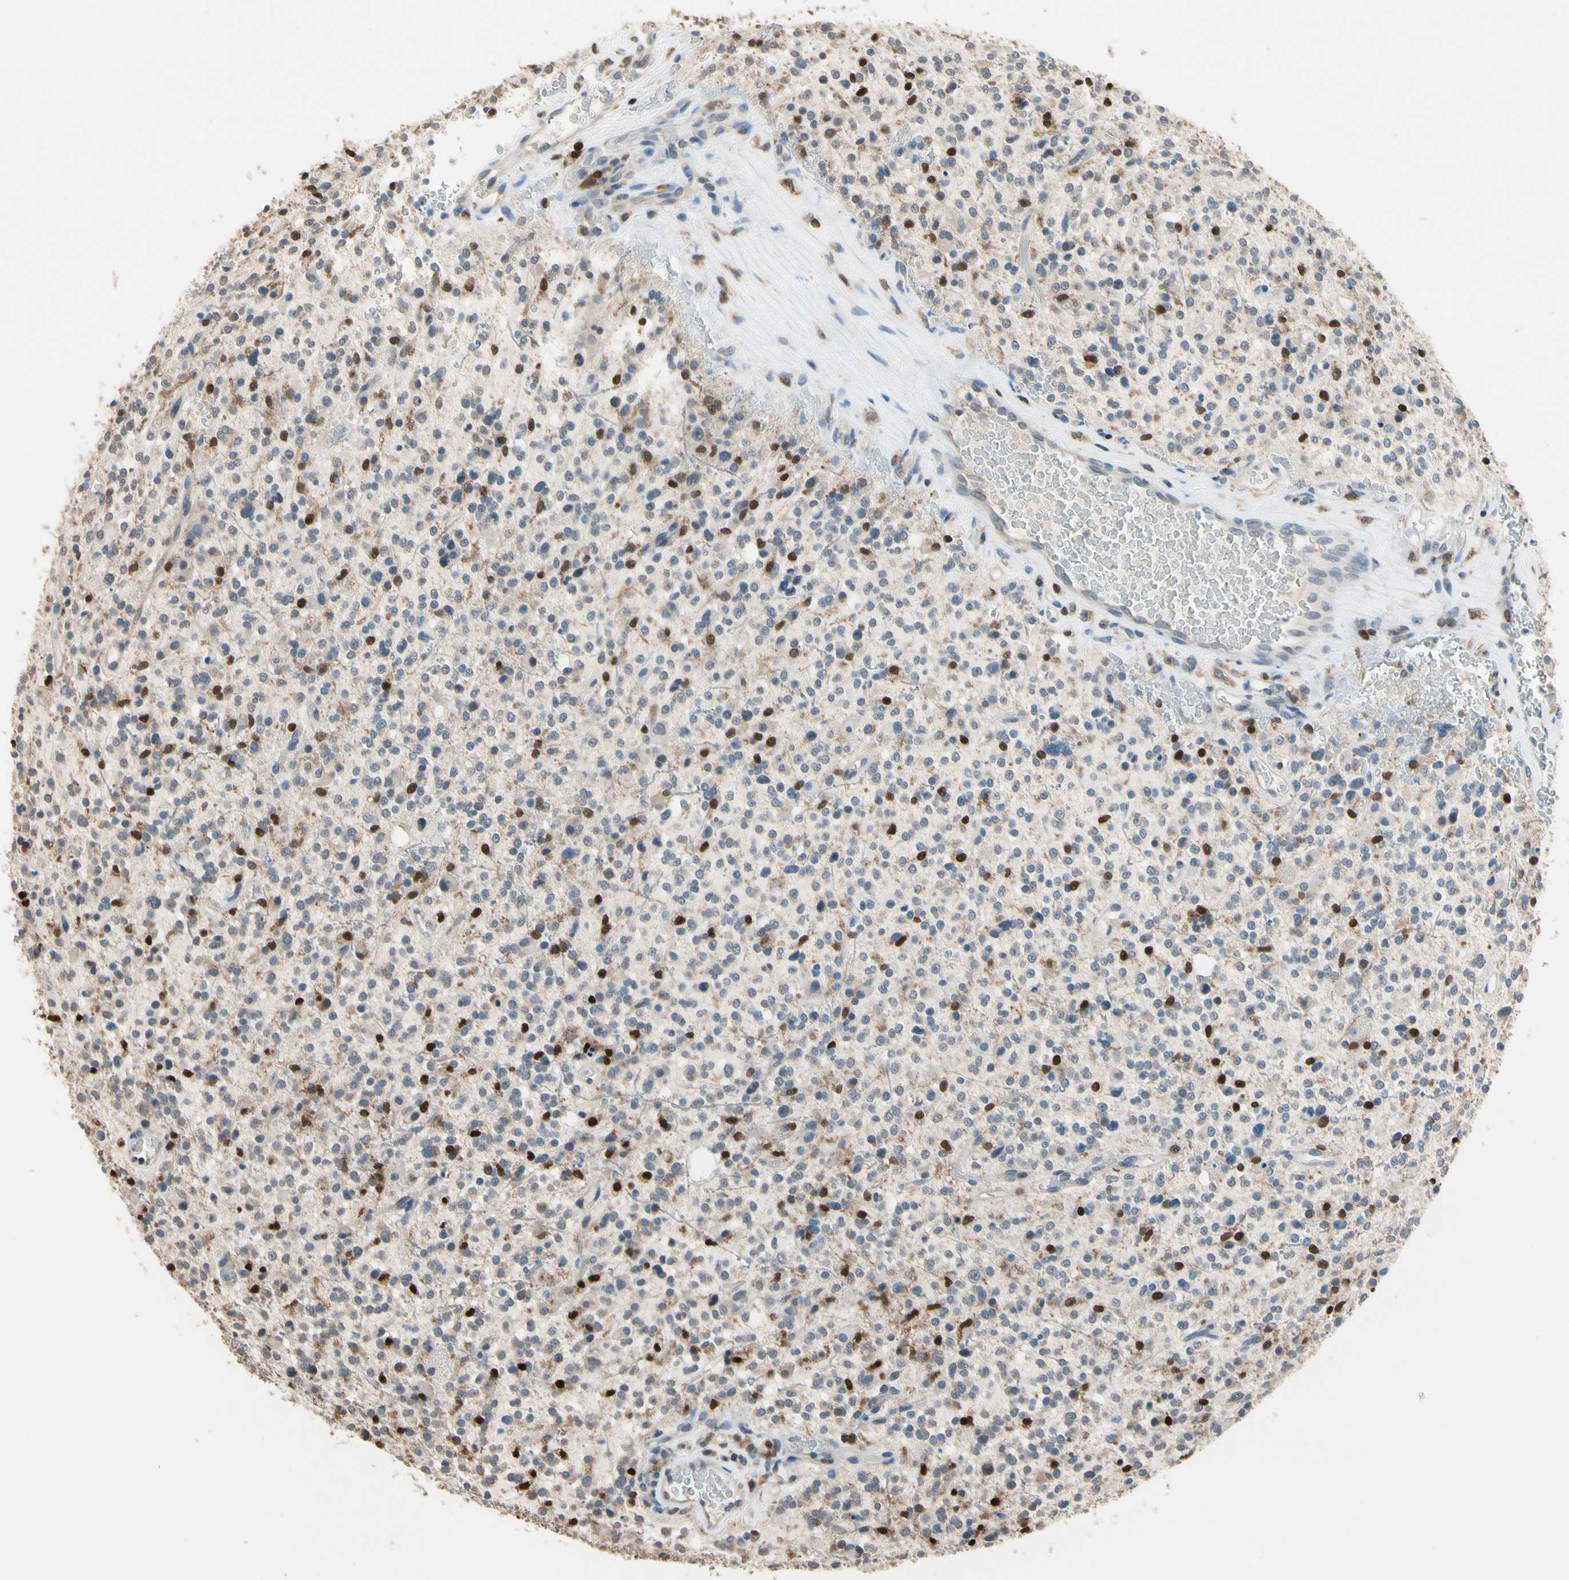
{"staining": {"intensity": "strong", "quantity": "<25%", "location": "cytoplasmic/membranous,nuclear"}, "tissue": "glioma", "cell_type": "Tumor cells", "image_type": "cancer", "snomed": [{"axis": "morphology", "description": "Glioma, malignant, High grade"}, {"axis": "topography", "description": "Brain"}], "caption": "Tumor cells show strong cytoplasmic/membranous and nuclear expression in about <25% of cells in high-grade glioma (malignant). (DAB (3,3'-diaminobenzidine) IHC, brown staining for protein, blue staining for nuclei).", "gene": "NFATC2", "patient": {"sex": "male", "age": 48}}